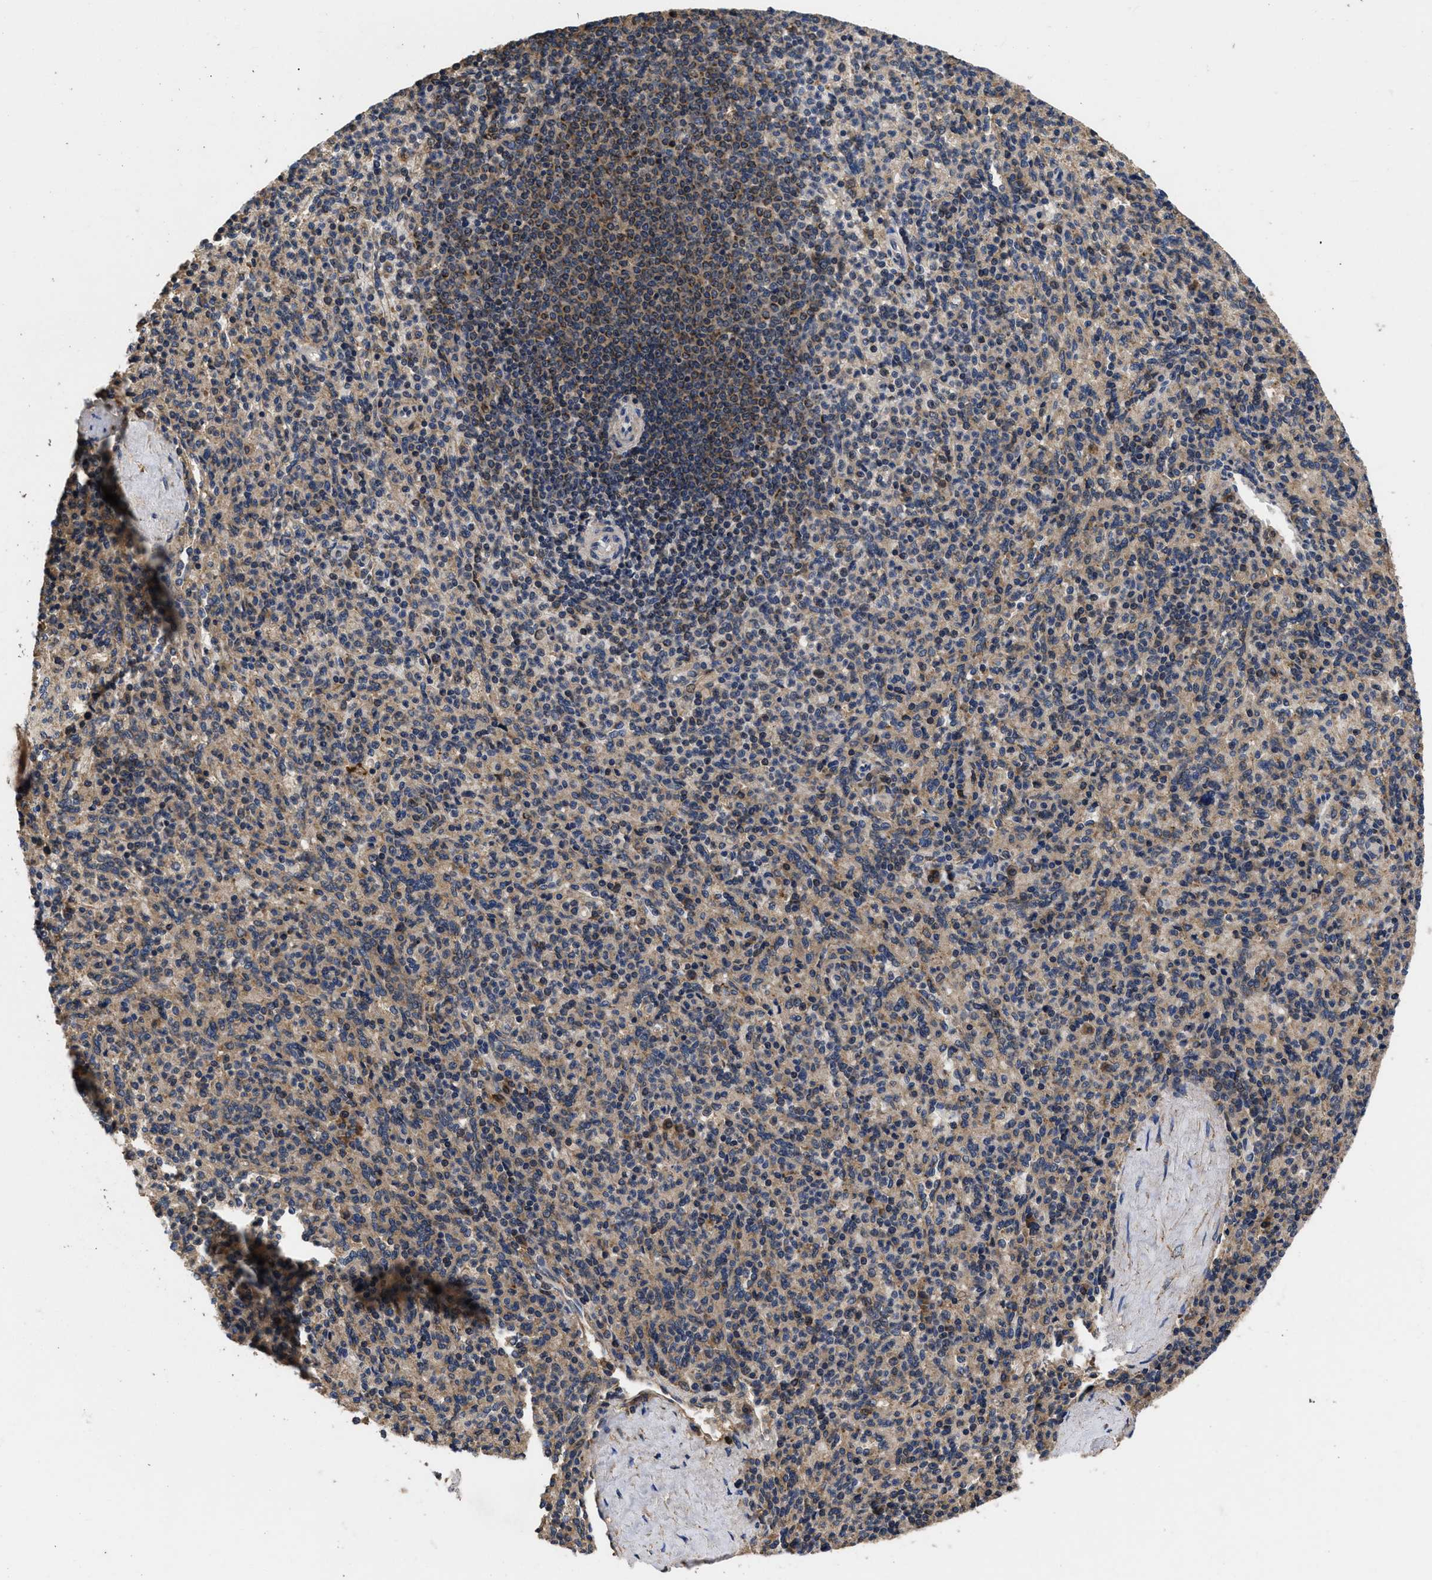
{"staining": {"intensity": "moderate", "quantity": "25%-75%", "location": "cytoplasmic/membranous"}, "tissue": "spleen", "cell_type": "Cells in red pulp", "image_type": "normal", "snomed": [{"axis": "morphology", "description": "Normal tissue, NOS"}, {"axis": "topography", "description": "Spleen"}], "caption": "Moderate cytoplasmic/membranous positivity for a protein is seen in about 25%-75% of cells in red pulp of unremarkable spleen using immunohistochemistry (IHC).", "gene": "LRRC3", "patient": {"sex": "male", "age": 36}}